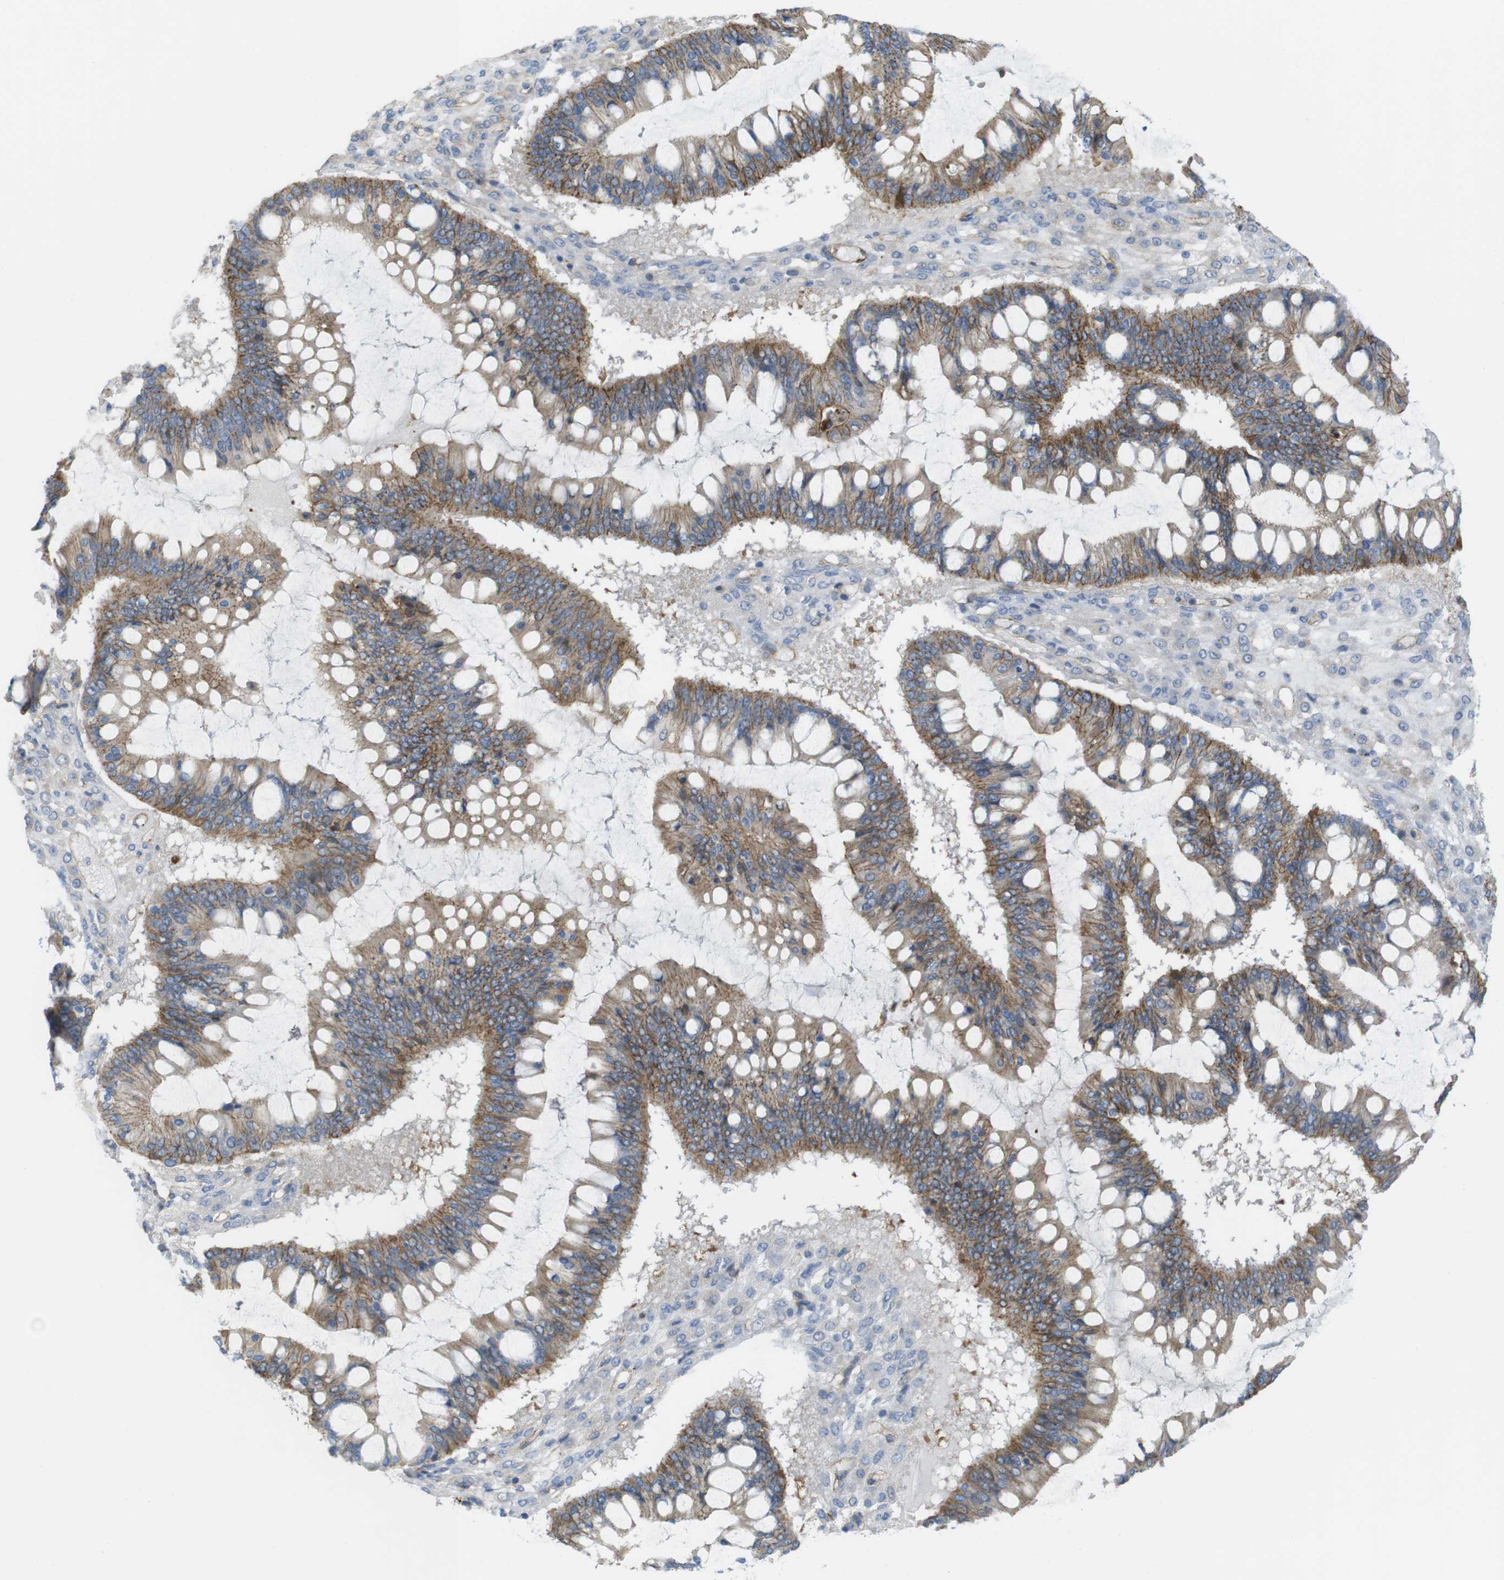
{"staining": {"intensity": "moderate", "quantity": ">75%", "location": "cytoplasmic/membranous"}, "tissue": "ovarian cancer", "cell_type": "Tumor cells", "image_type": "cancer", "snomed": [{"axis": "morphology", "description": "Cystadenocarcinoma, mucinous, NOS"}, {"axis": "topography", "description": "Ovary"}], "caption": "Tumor cells exhibit medium levels of moderate cytoplasmic/membranous positivity in about >75% of cells in human mucinous cystadenocarcinoma (ovarian).", "gene": "PREX2", "patient": {"sex": "female", "age": 73}}